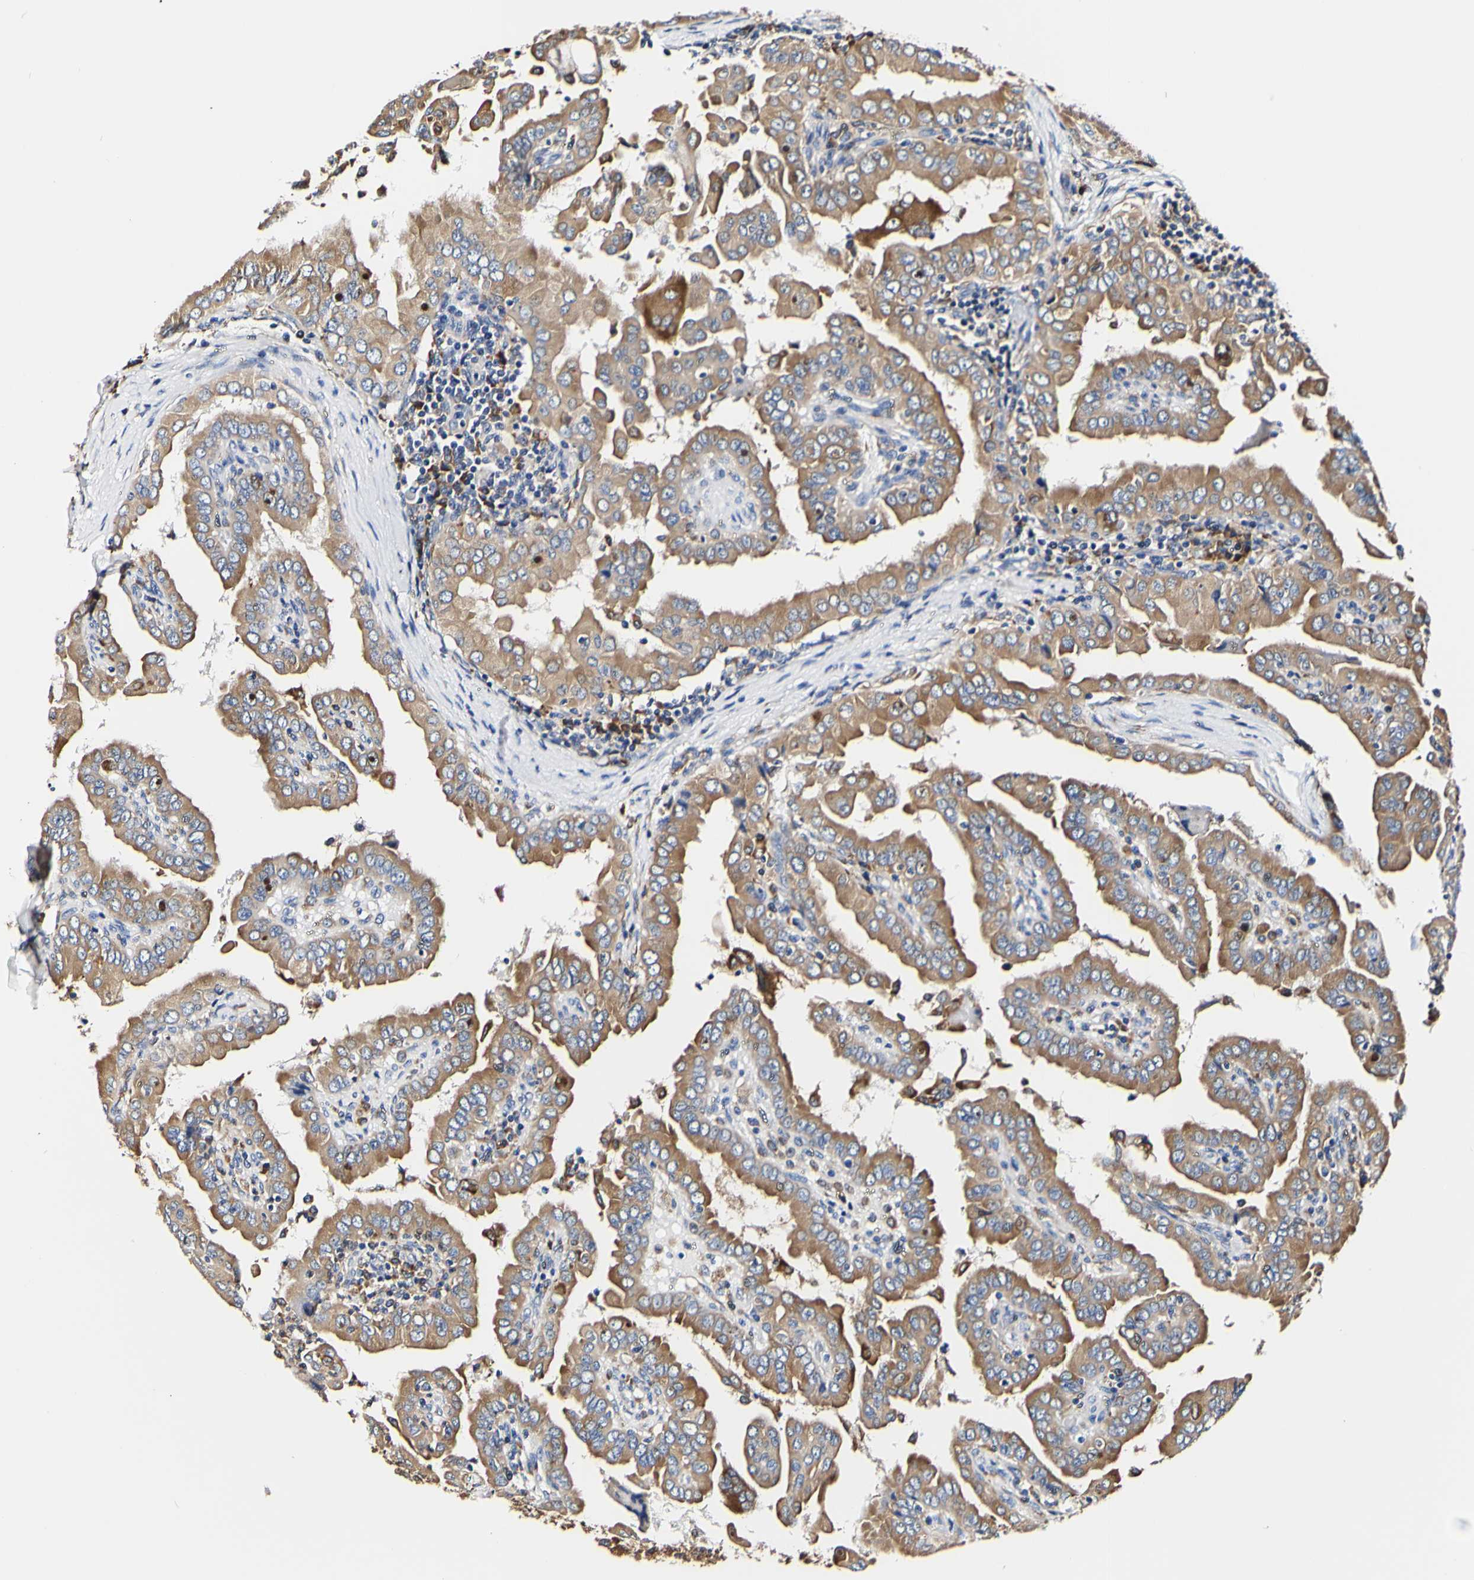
{"staining": {"intensity": "moderate", "quantity": ">75%", "location": "cytoplasmic/membranous"}, "tissue": "thyroid cancer", "cell_type": "Tumor cells", "image_type": "cancer", "snomed": [{"axis": "morphology", "description": "Papillary adenocarcinoma, NOS"}, {"axis": "topography", "description": "Thyroid gland"}], "caption": "Protein expression analysis of thyroid cancer (papillary adenocarcinoma) reveals moderate cytoplasmic/membranous staining in about >75% of tumor cells.", "gene": "P4HB", "patient": {"sex": "male", "age": 33}}